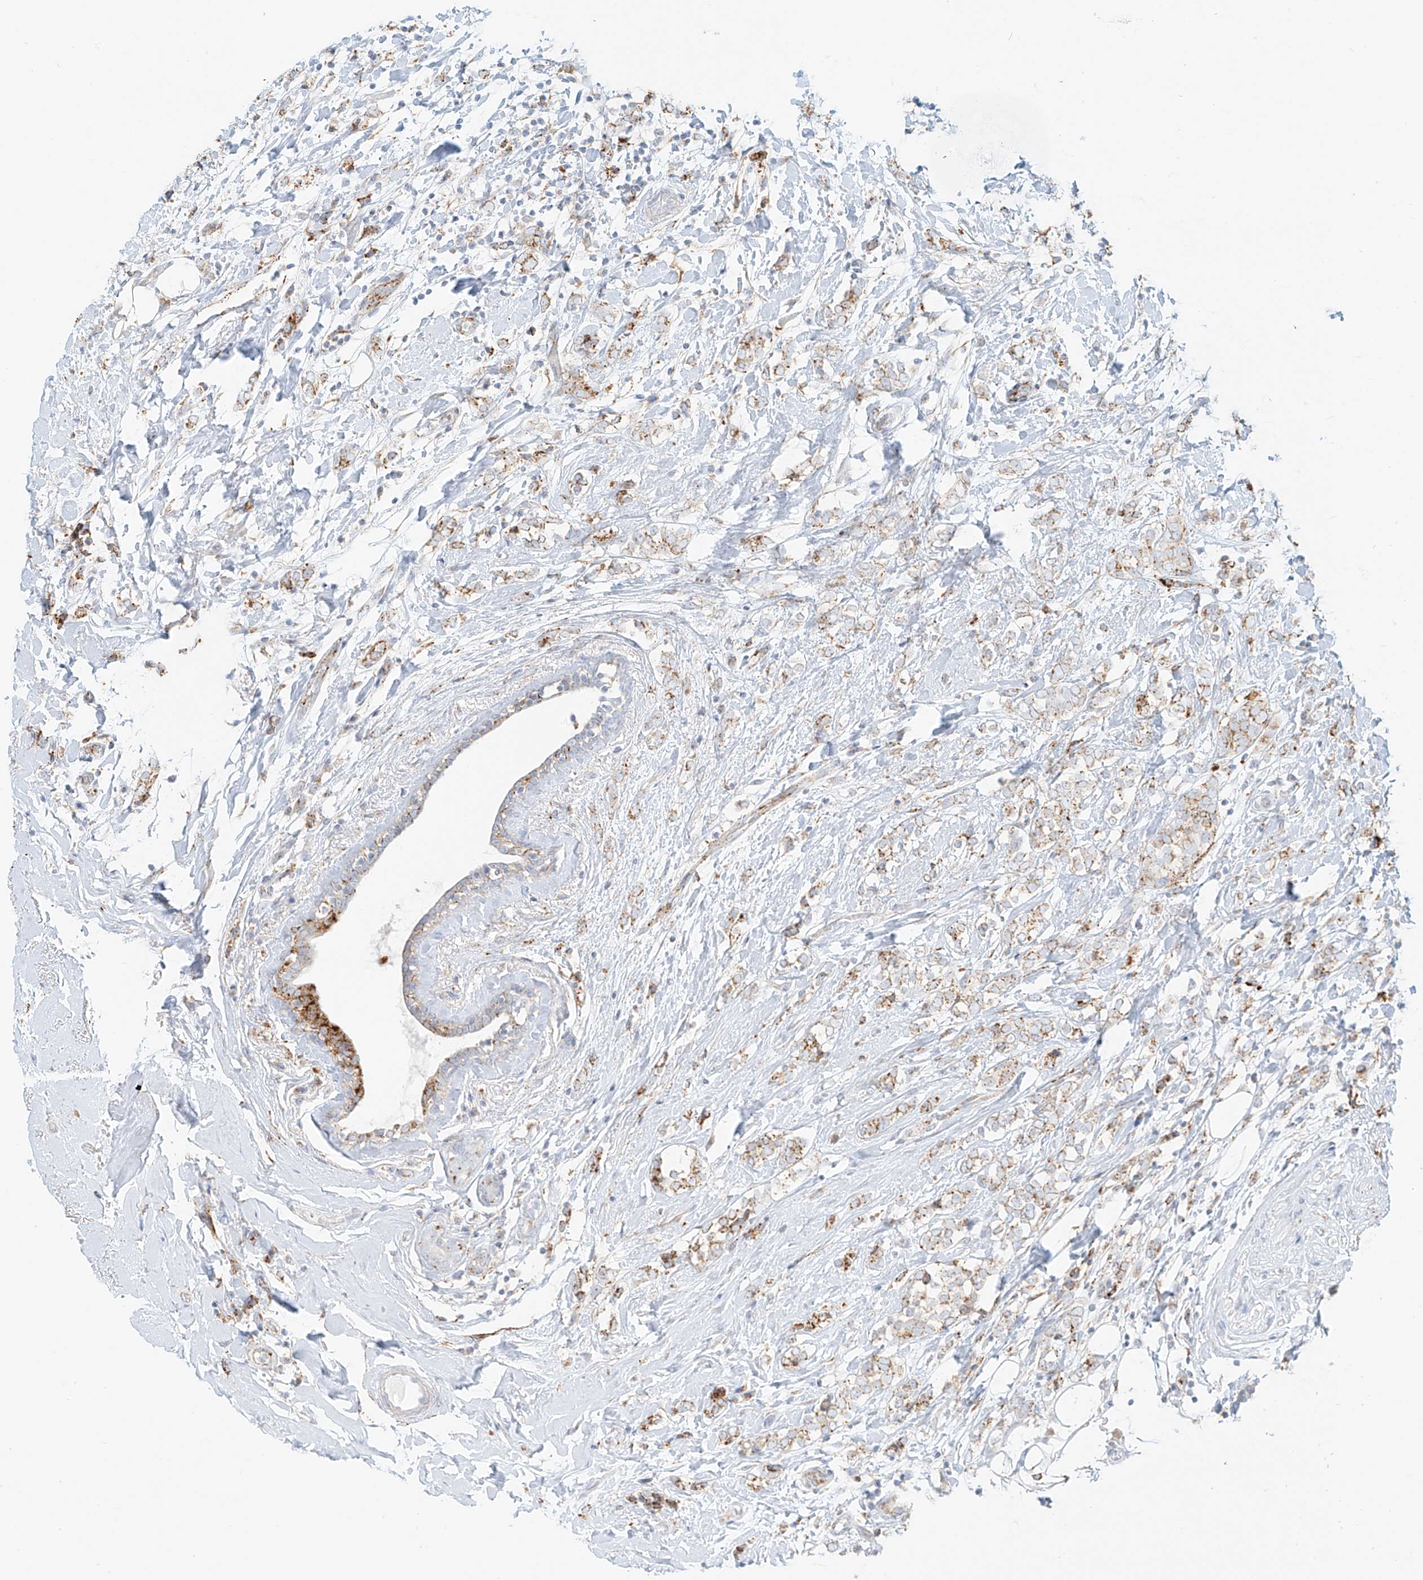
{"staining": {"intensity": "moderate", "quantity": ">75%", "location": "cytoplasmic/membranous"}, "tissue": "breast cancer", "cell_type": "Tumor cells", "image_type": "cancer", "snomed": [{"axis": "morphology", "description": "Normal tissue, NOS"}, {"axis": "morphology", "description": "Lobular carcinoma"}, {"axis": "topography", "description": "Breast"}], "caption": "This is an image of immunohistochemistry staining of lobular carcinoma (breast), which shows moderate staining in the cytoplasmic/membranous of tumor cells.", "gene": "SLC35F6", "patient": {"sex": "female", "age": 47}}